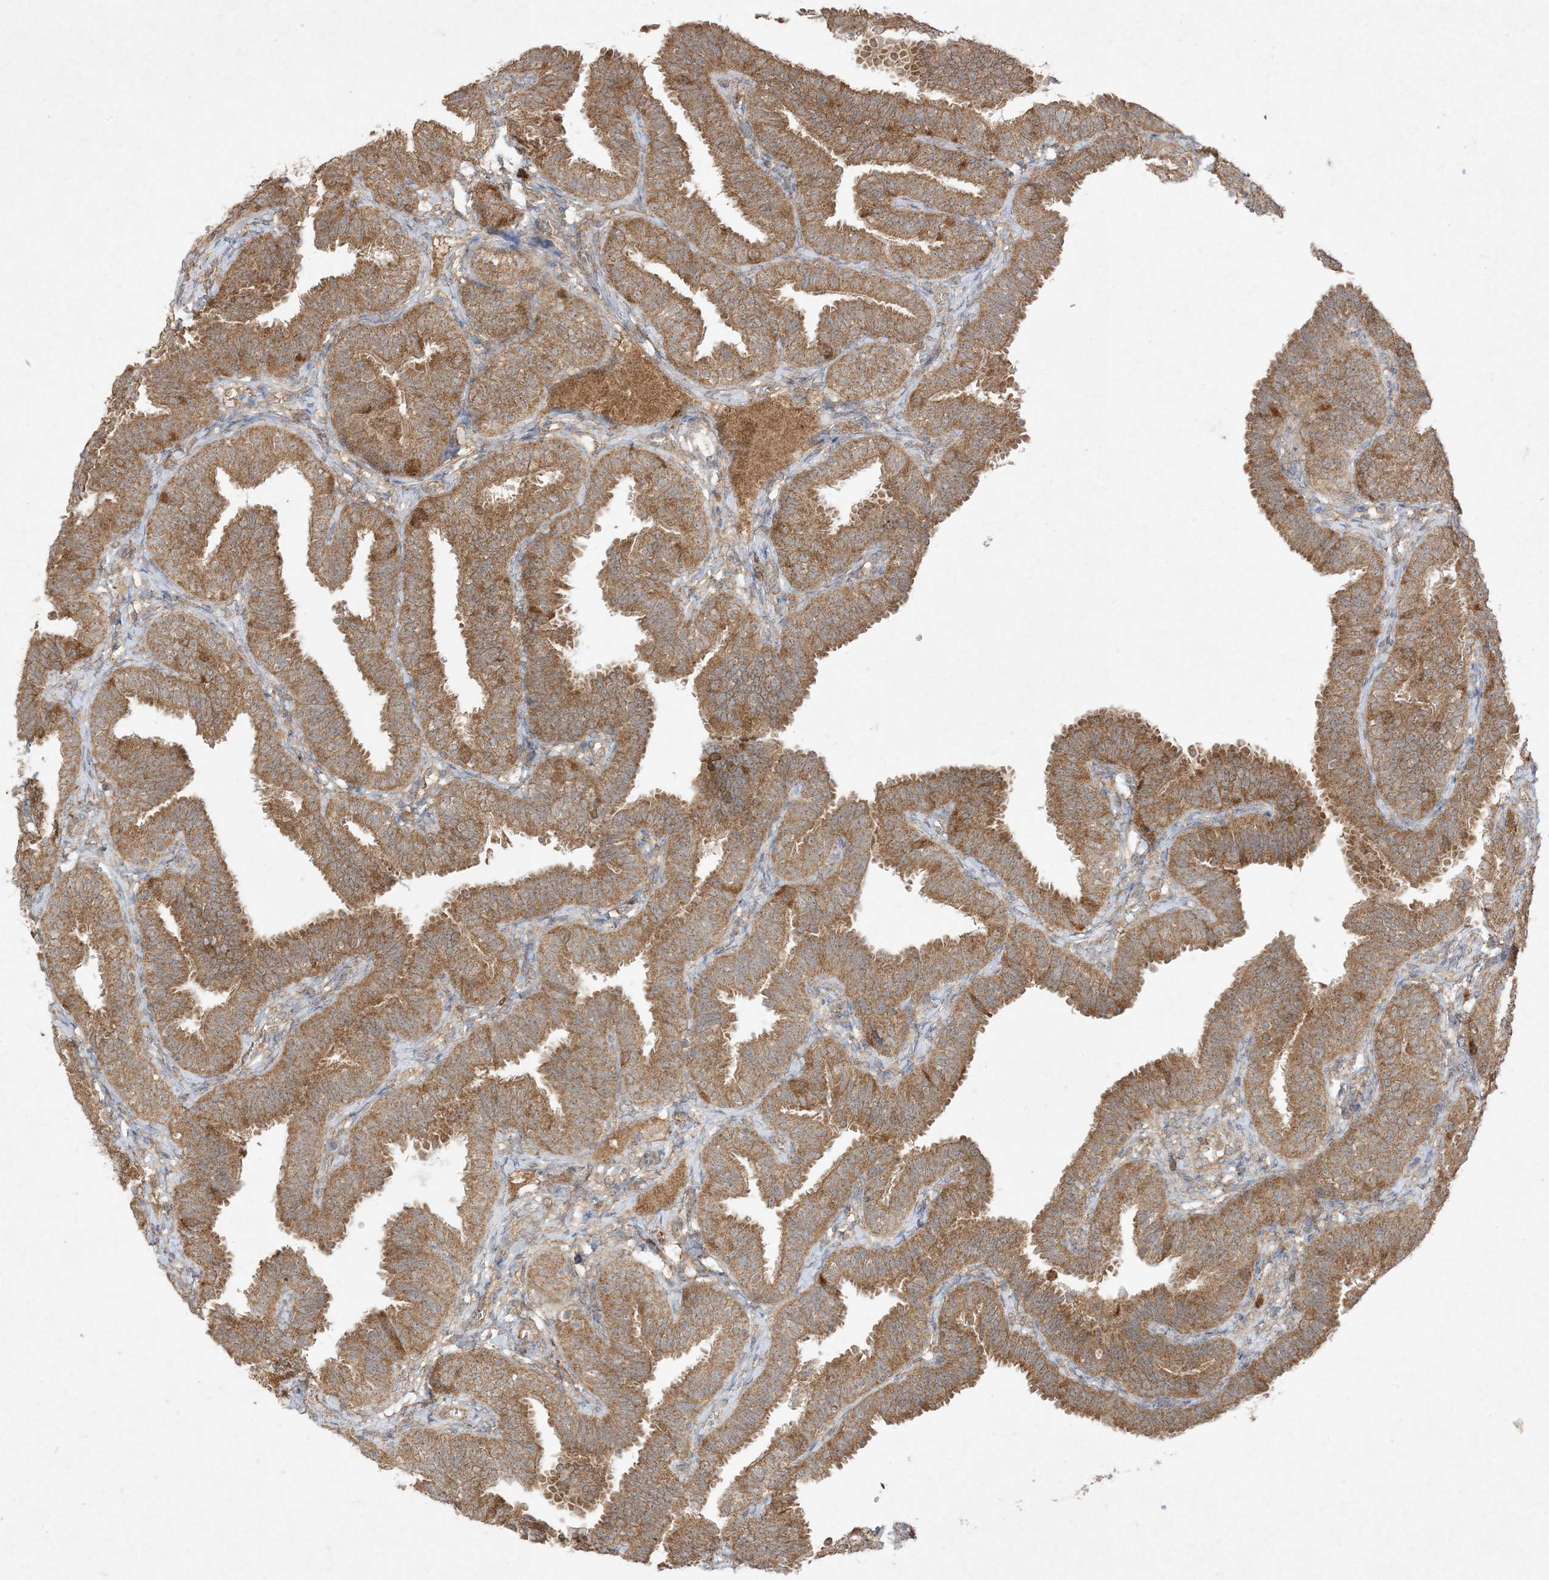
{"staining": {"intensity": "moderate", "quantity": ">75%", "location": "cytoplasmic/membranous"}, "tissue": "fallopian tube", "cell_type": "Glandular cells", "image_type": "normal", "snomed": [{"axis": "morphology", "description": "Normal tissue, NOS"}, {"axis": "topography", "description": "Fallopian tube"}], "caption": "Unremarkable fallopian tube was stained to show a protein in brown. There is medium levels of moderate cytoplasmic/membranous staining in approximately >75% of glandular cells.", "gene": "UBE2C", "patient": {"sex": "female", "age": 35}}